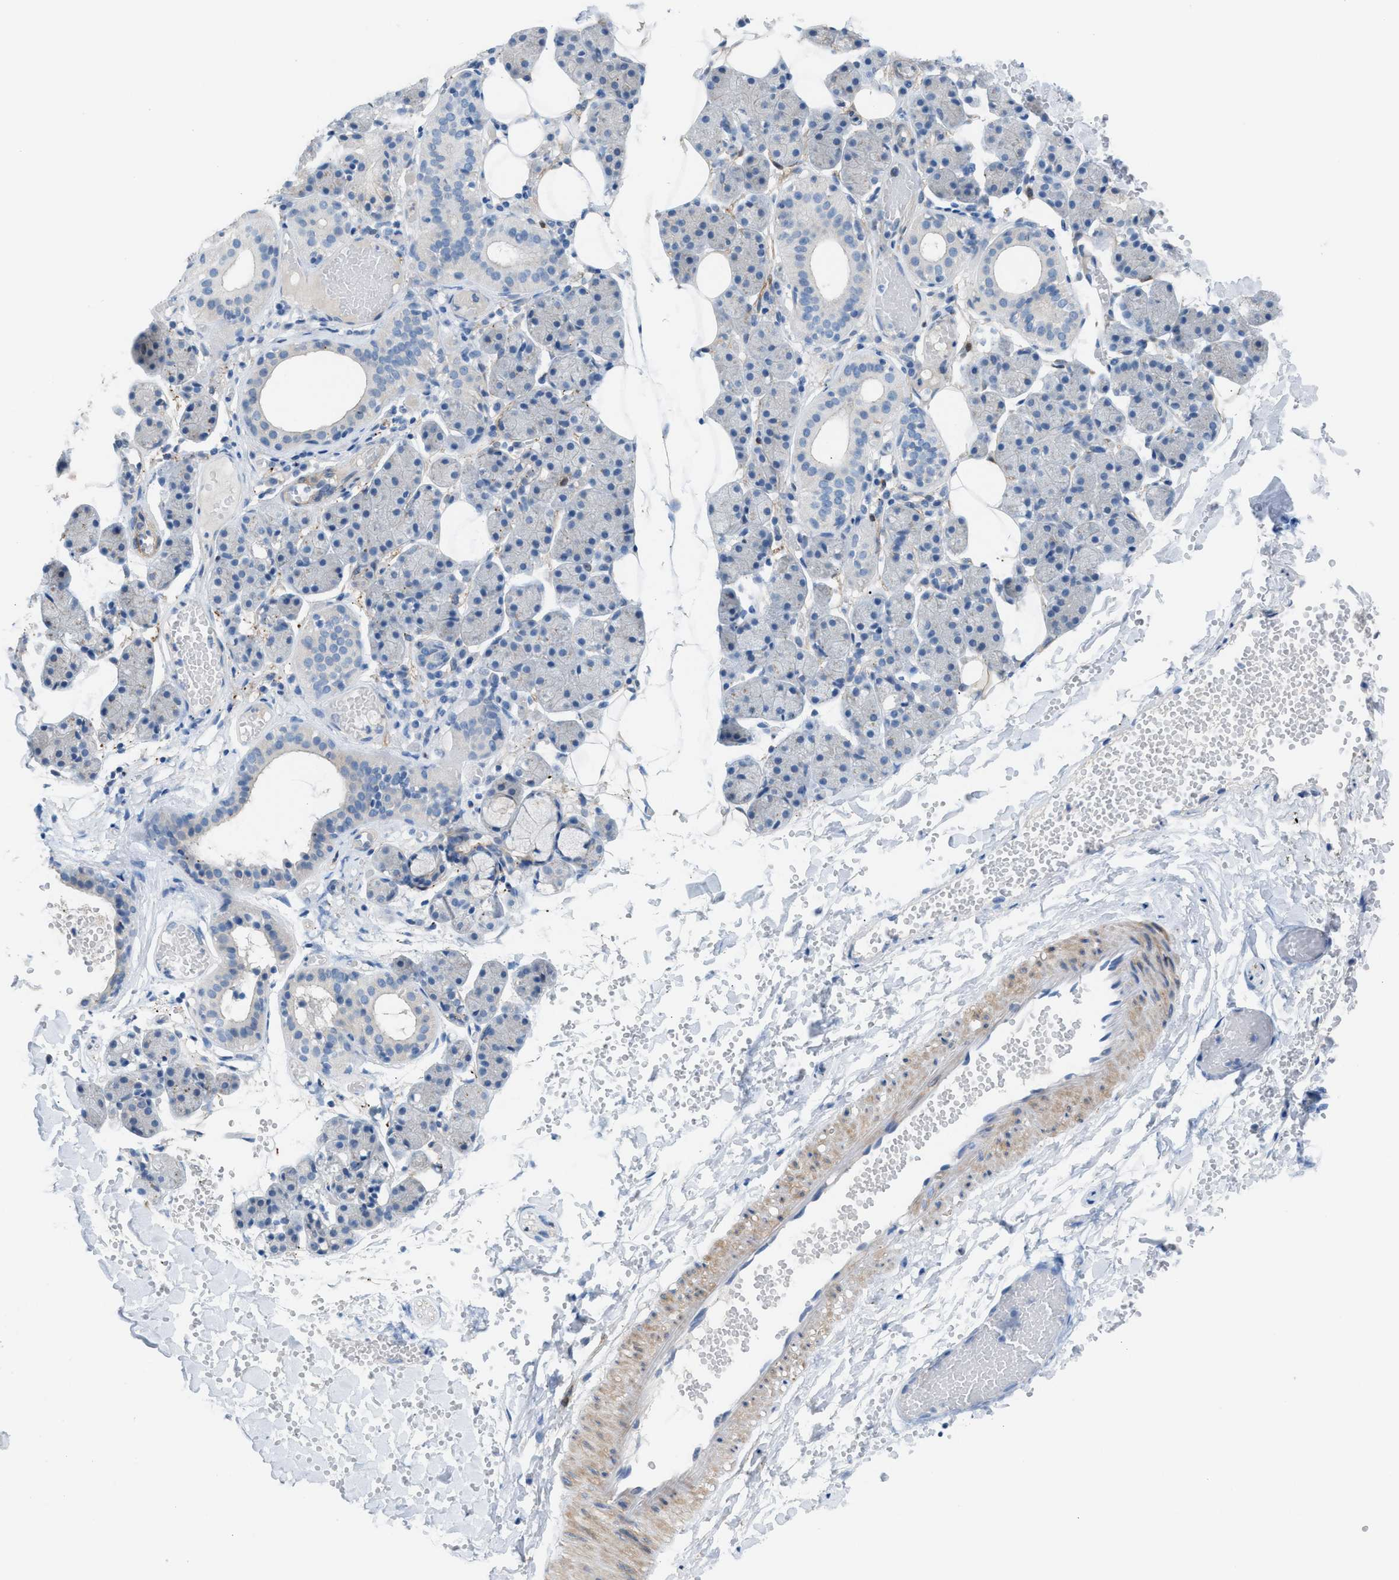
{"staining": {"intensity": "negative", "quantity": "none", "location": "none"}, "tissue": "salivary gland", "cell_type": "Glandular cells", "image_type": "normal", "snomed": [{"axis": "morphology", "description": "Normal tissue, NOS"}, {"axis": "topography", "description": "Salivary gland"}], "caption": "A high-resolution photomicrograph shows IHC staining of benign salivary gland, which reveals no significant positivity in glandular cells. Nuclei are stained in blue.", "gene": "ASPA", "patient": {"sex": "female", "age": 33}}